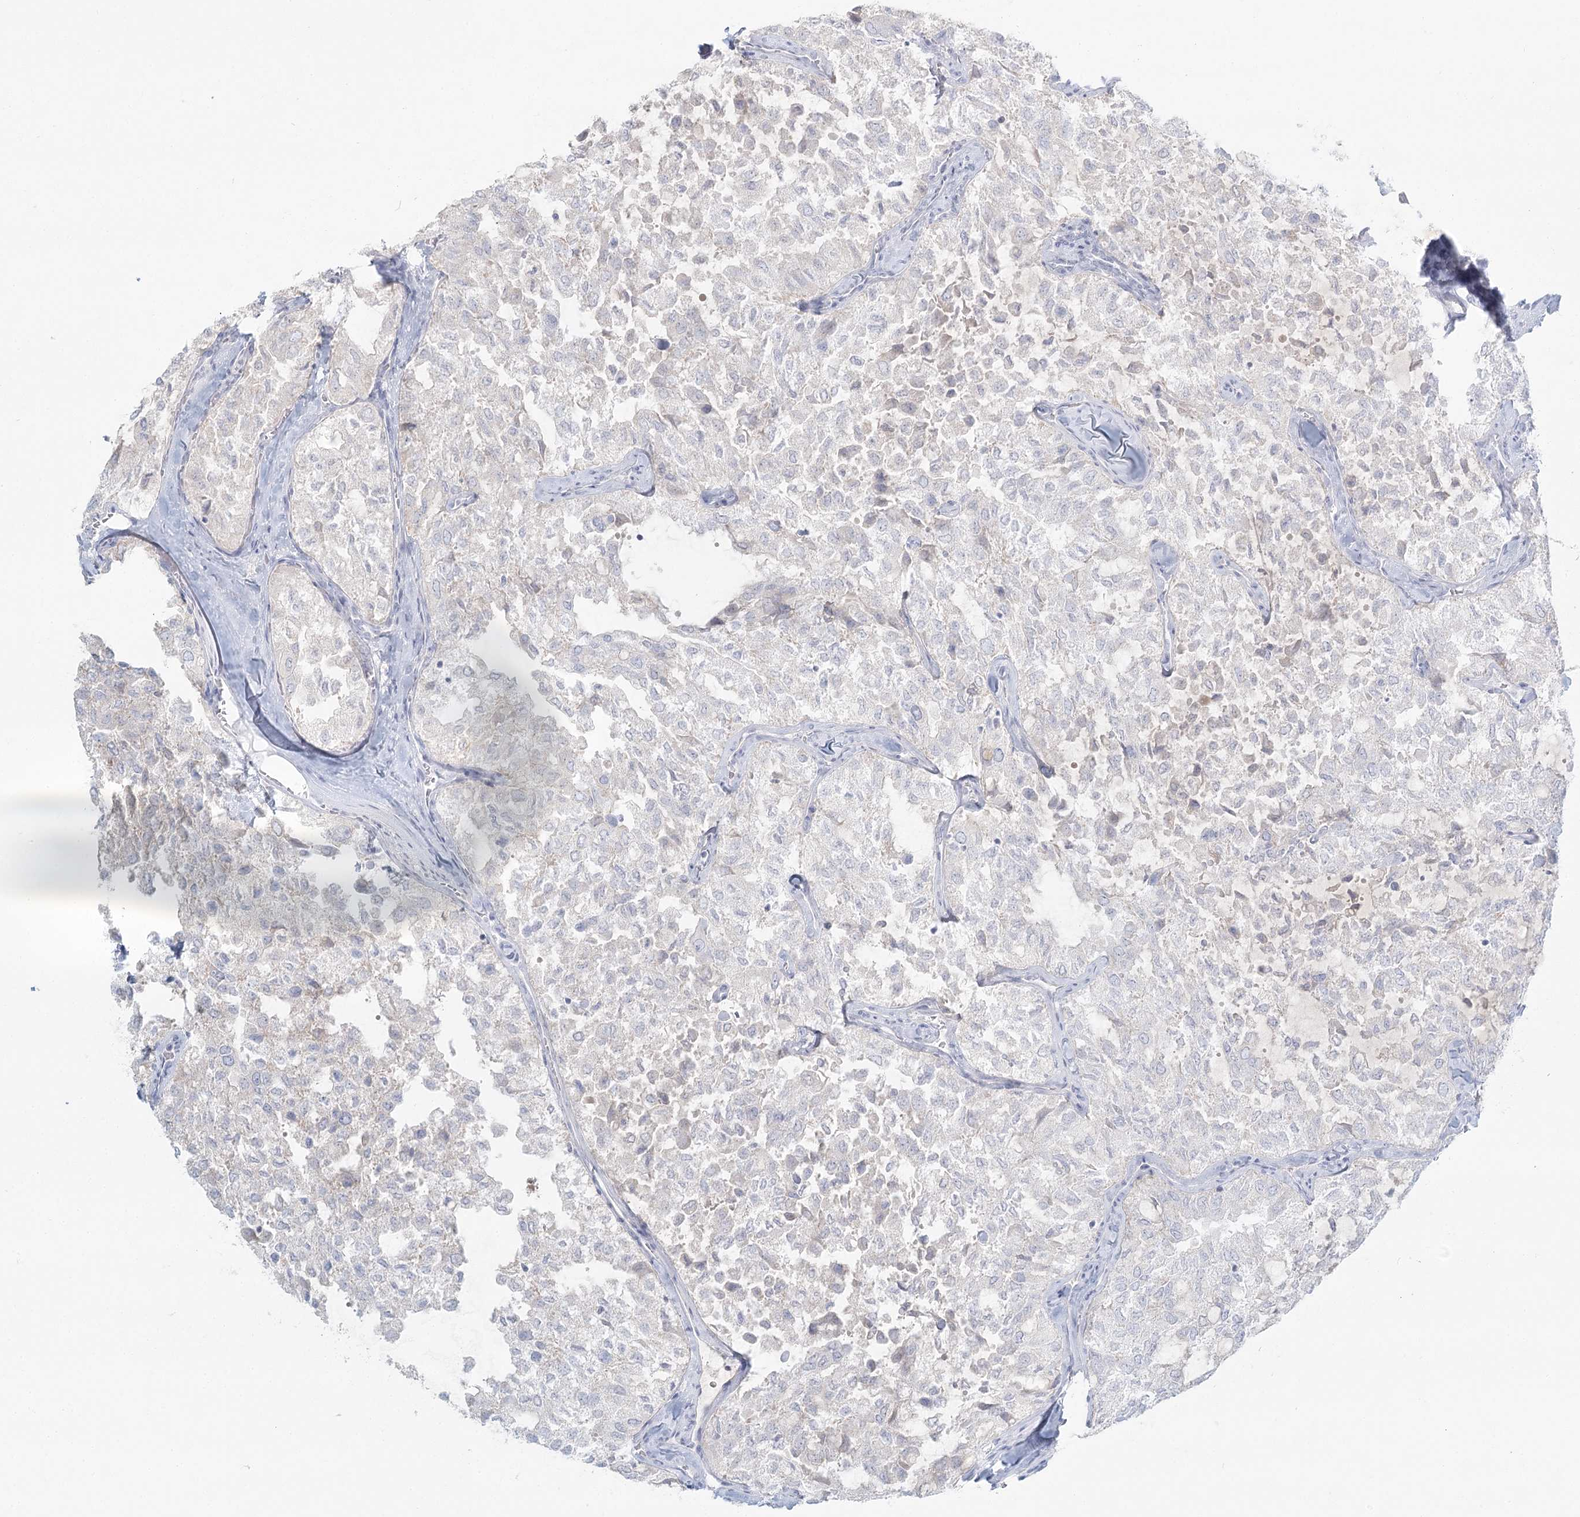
{"staining": {"intensity": "negative", "quantity": "none", "location": "none"}, "tissue": "thyroid cancer", "cell_type": "Tumor cells", "image_type": "cancer", "snomed": [{"axis": "morphology", "description": "Follicular adenoma carcinoma, NOS"}, {"axis": "topography", "description": "Thyroid gland"}], "caption": "The micrograph shows no staining of tumor cells in thyroid follicular adenoma carcinoma.", "gene": "DMGDH", "patient": {"sex": "male", "age": 75}}